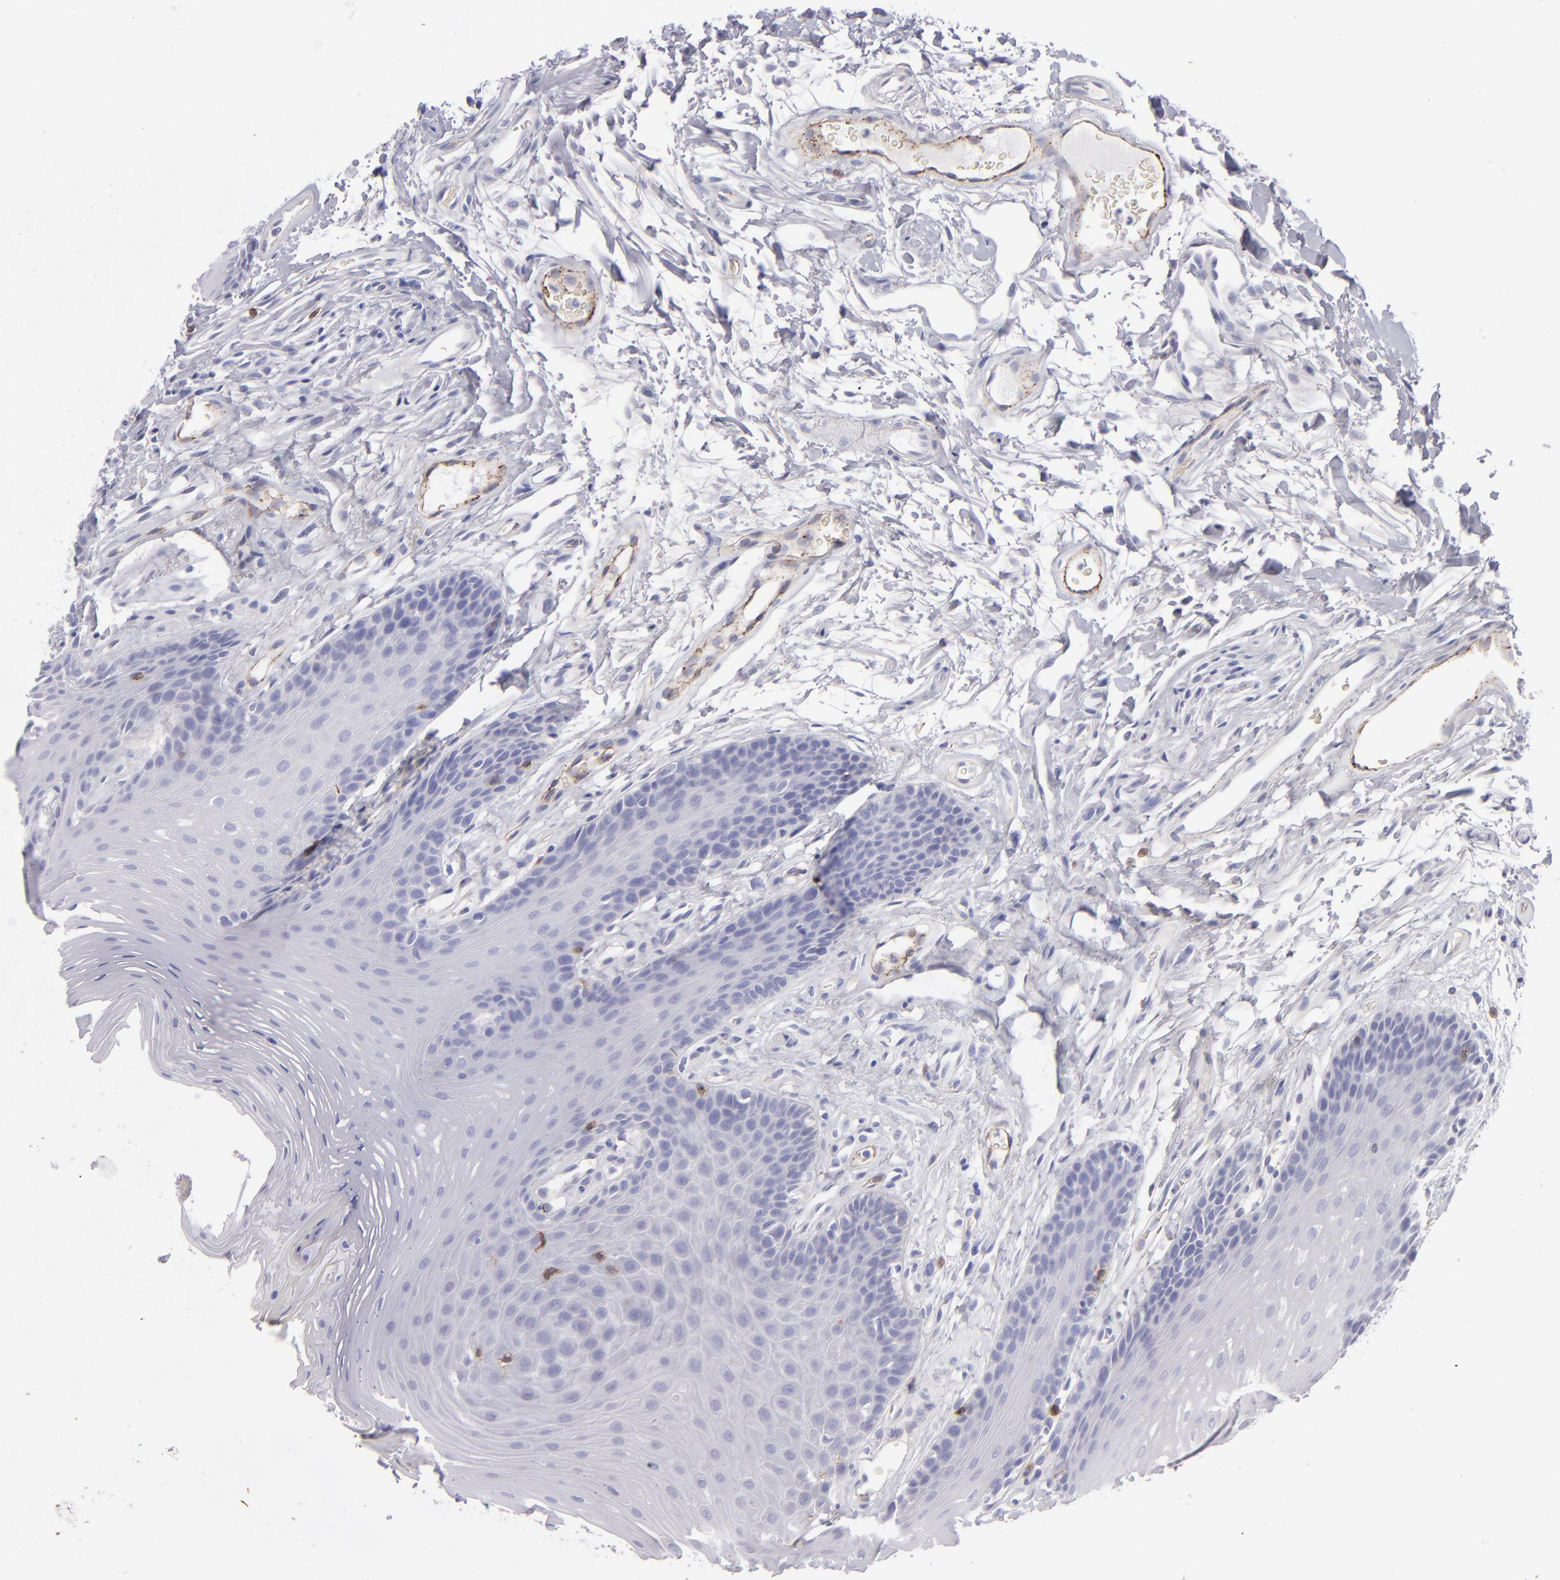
{"staining": {"intensity": "negative", "quantity": "none", "location": "none"}, "tissue": "oral mucosa", "cell_type": "Squamous epithelial cells", "image_type": "normal", "snomed": [{"axis": "morphology", "description": "Normal tissue, NOS"}, {"axis": "topography", "description": "Oral tissue"}], "caption": "IHC photomicrograph of benign oral mucosa: human oral mucosa stained with DAB (3,3'-diaminobenzidine) exhibits no significant protein positivity in squamous epithelial cells. (Brightfield microscopy of DAB immunohistochemistry at high magnification).", "gene": "CD27", "patient": {"sex": "male", "age": 62}}